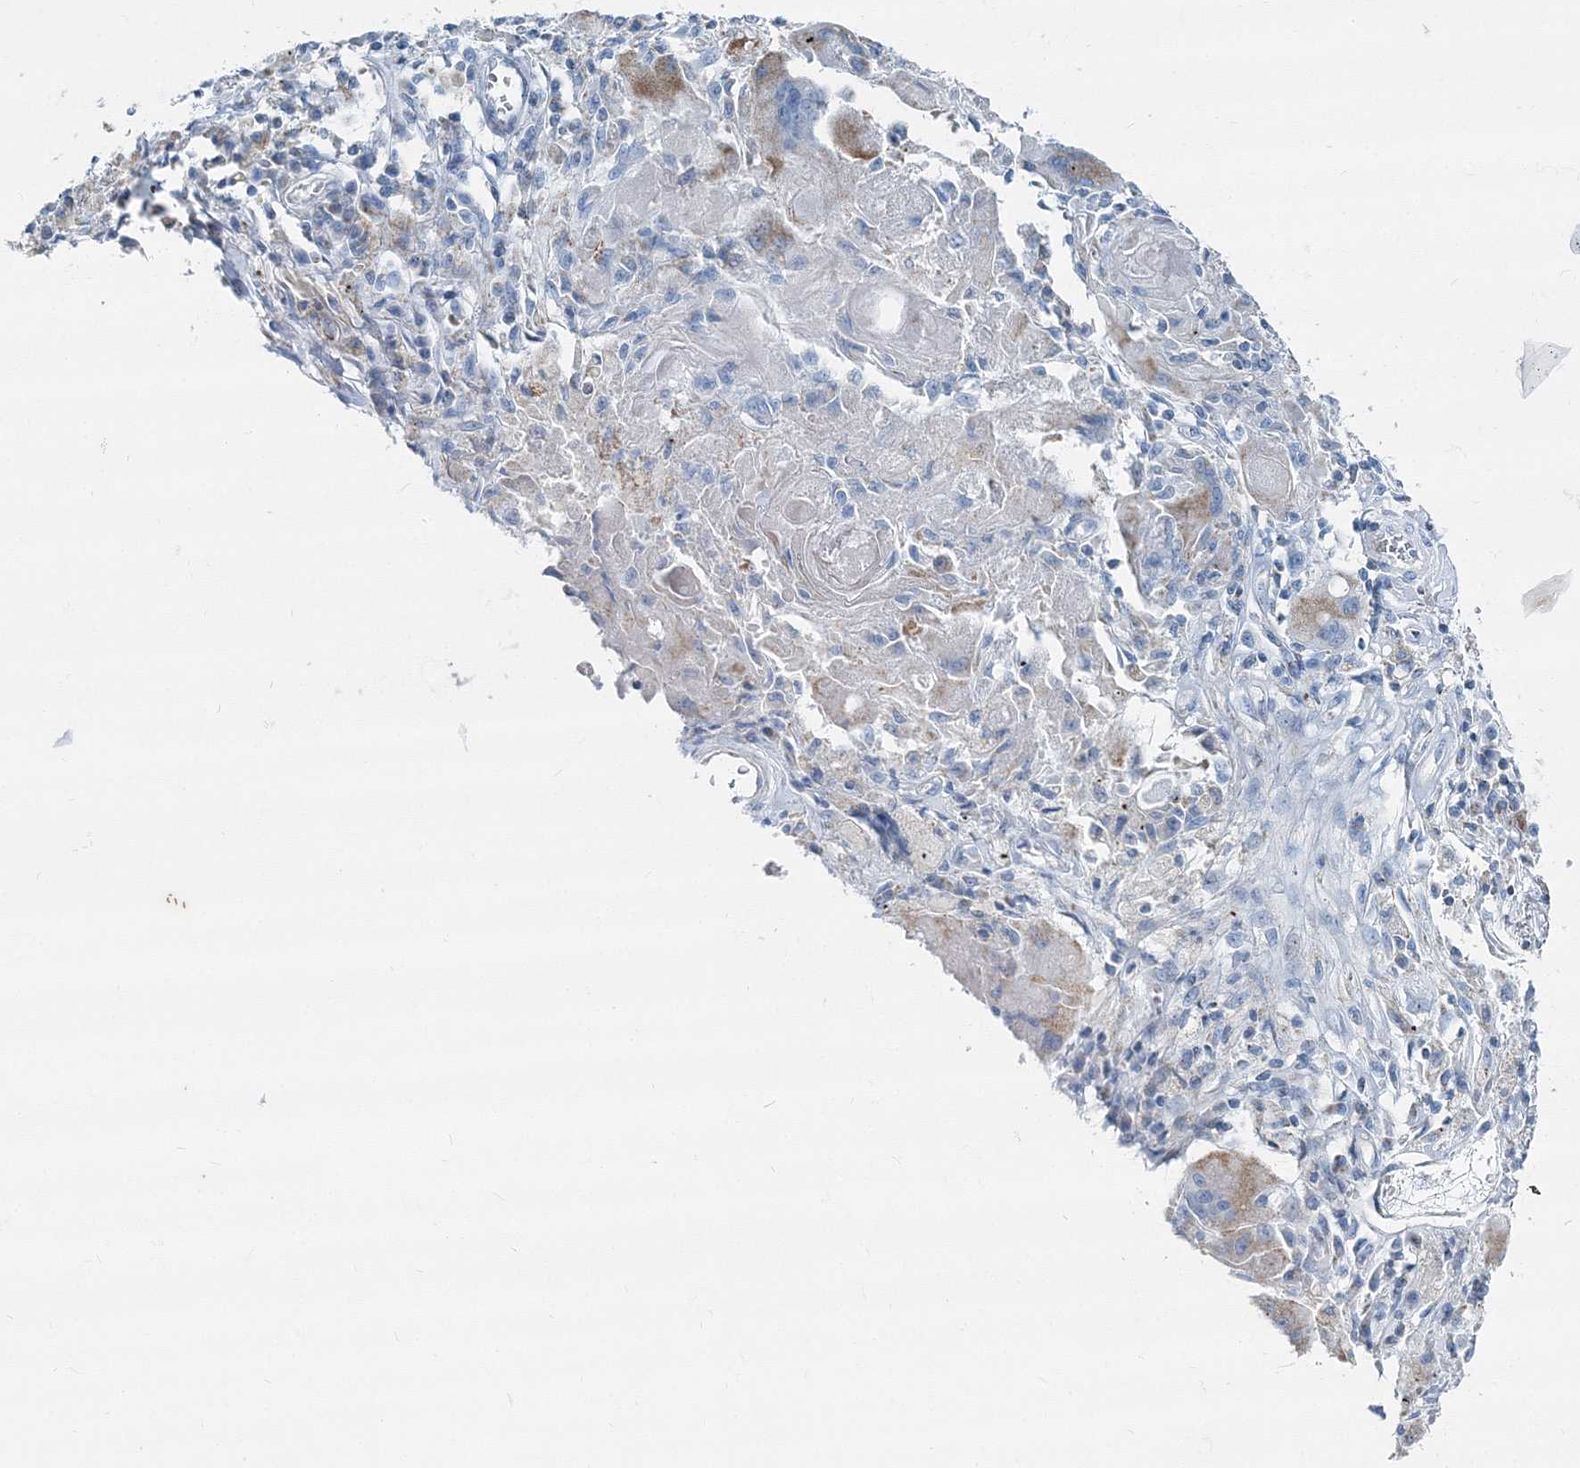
{"staining": {"intensity": "weak", "quantity": "<25%", "location": "cytoplasmic/membranous"}, "tissue": "lung cancer", "cell_type": "Tumor cells", "image_type": "cancer", "snomed": [{"axis": "morphology", "description": "Squamous cell carcinoma, NOS"}, {"axis": "topography", "description": "Lung"}], "caption": "This photomicrograph is of lung cancer stained with immunohistochemistry (IHC) to label a protein in brown with the nuclei are counter-stained blue. There is no staining in tumor cells.", "gene": "GABARAPL2", "patient": {"sex": "male", "age": 61}}